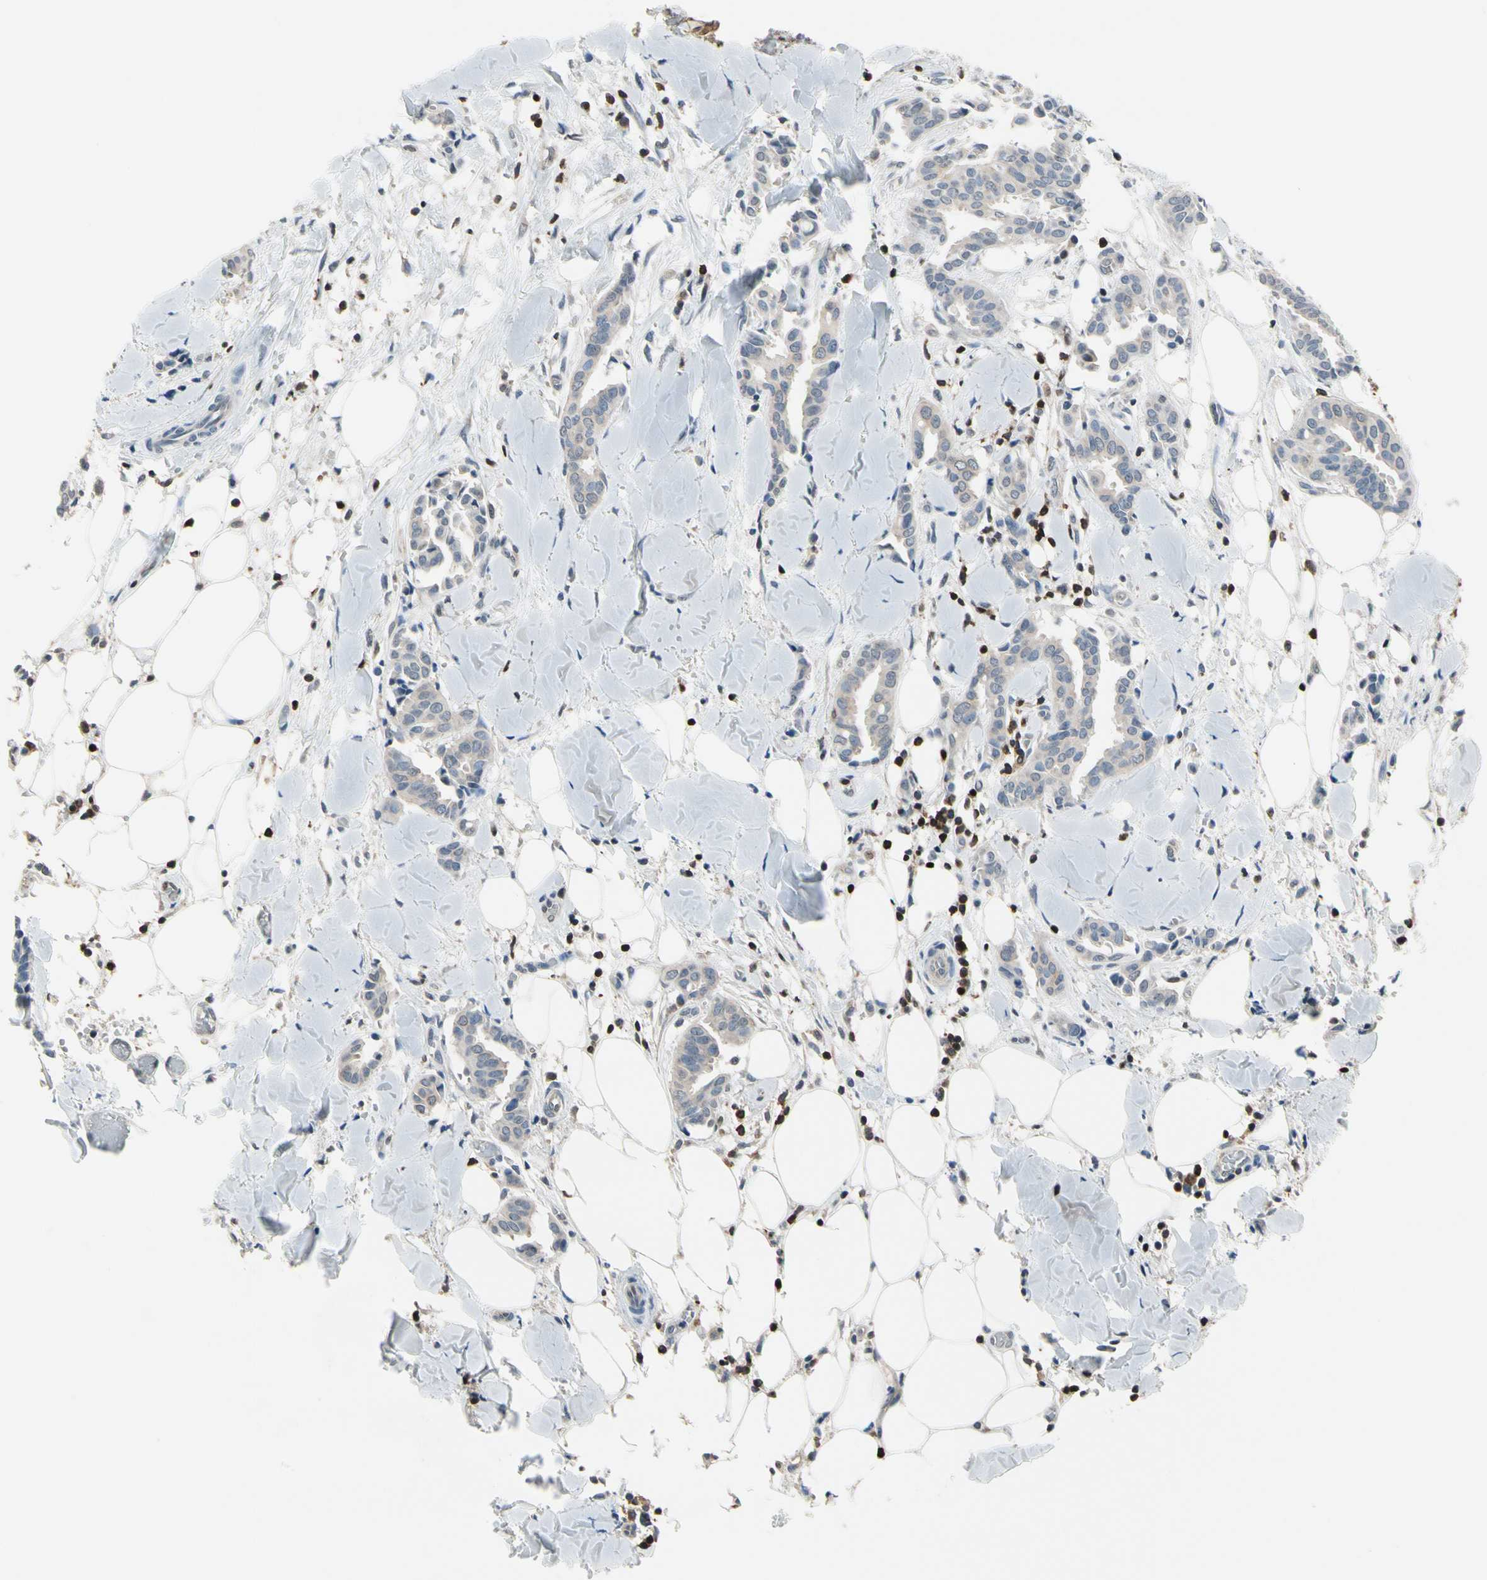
{"staining": {"intensity": "negative", "quantity": "none", "location": "none"}, "tissue": "head and neck cancer", "cell_type": "Tumor cells", "image_type": "cancer", "snomed": [{"axis": "morphology", "description": "Adenocarcinoma, NOS"}, {"axis": "topography", "description": "Salivary gland"}, {"axis": "topography", "description": "Head-Neck"}], "caption": "Tumor cells show no significant positivity in head and neck cancer (adenocarcinoma).", "gene": "NFATC2", "patient": {"sex": "female", "age": 59}}